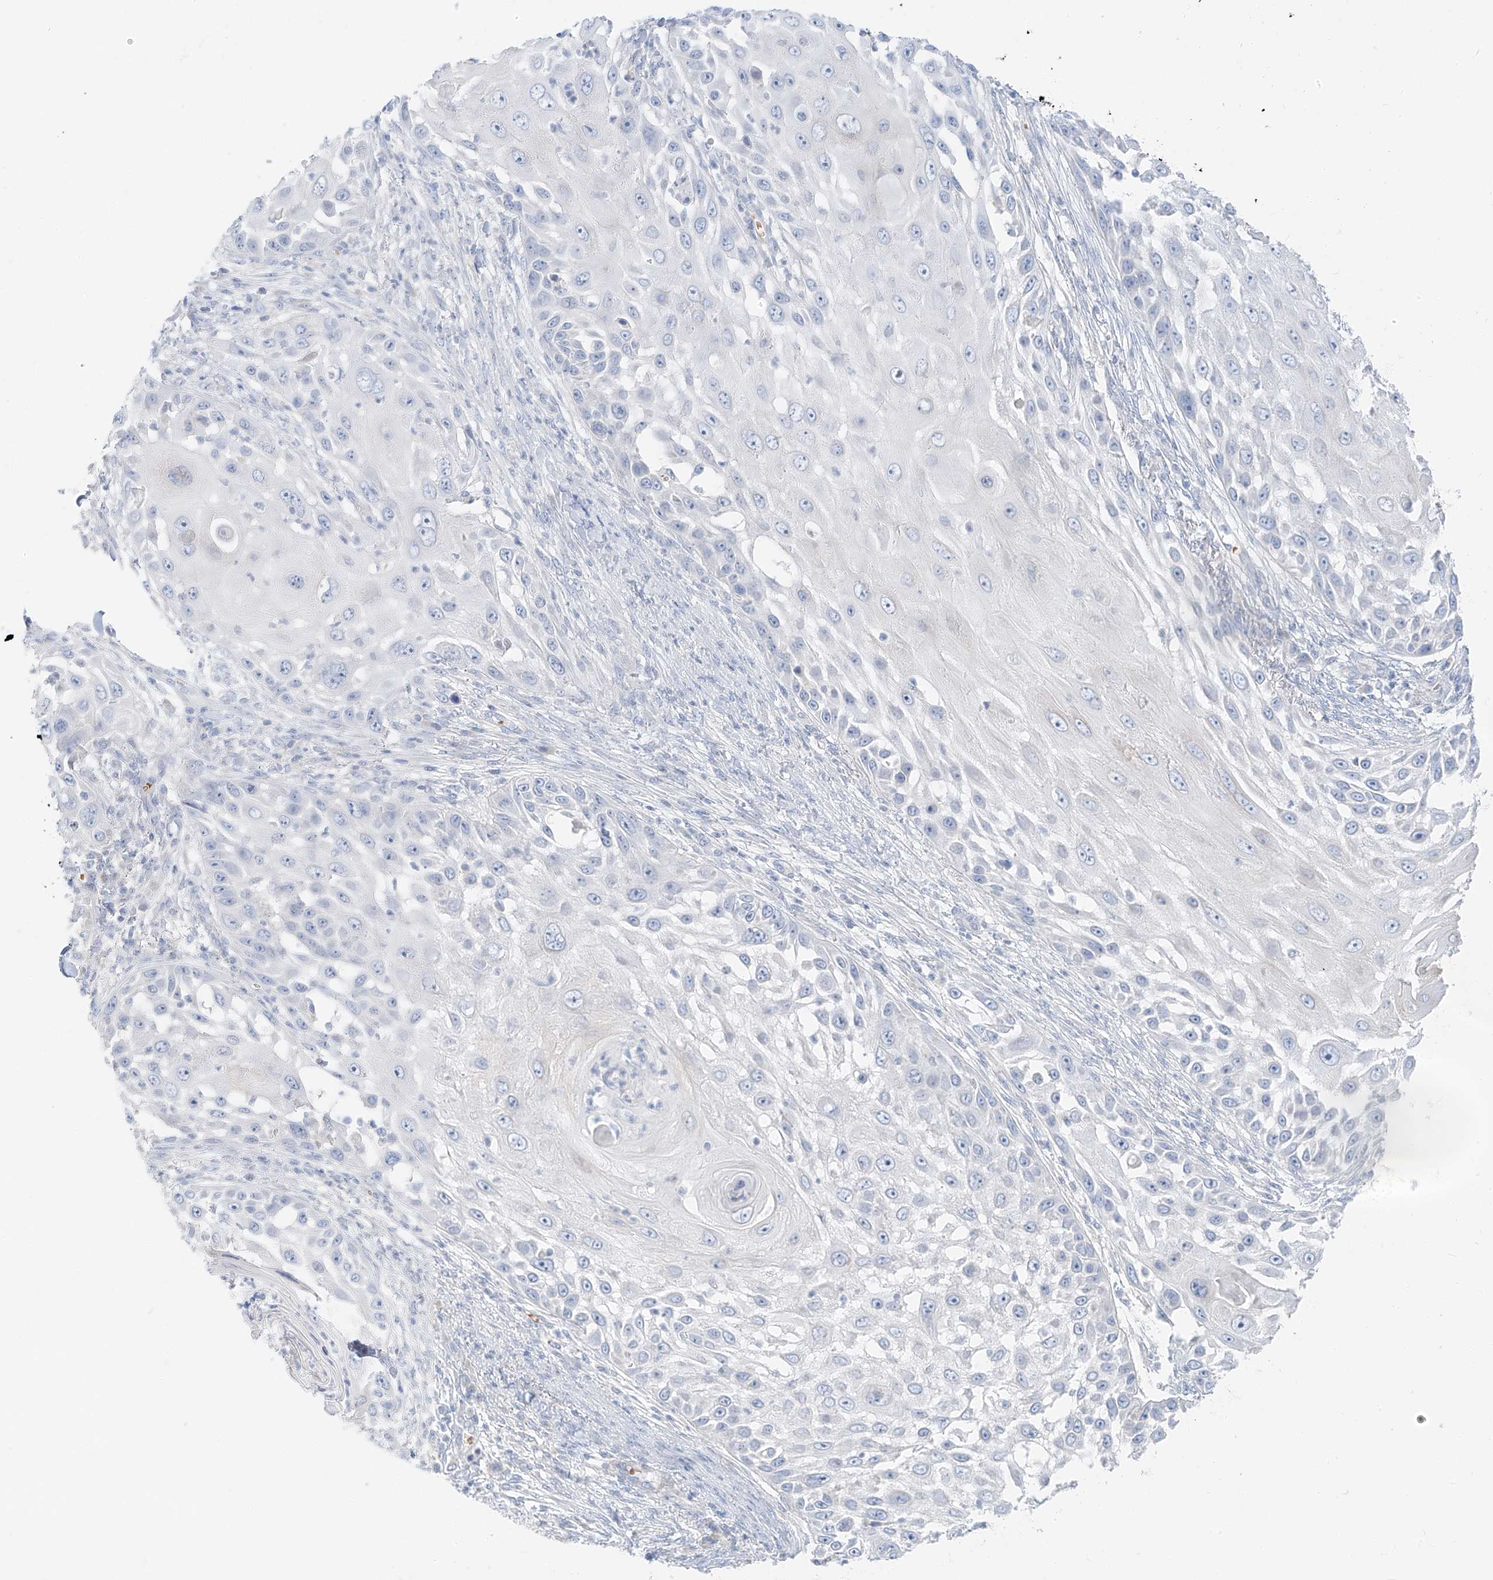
{"staining": {"intensity": "negative", "quantity": "none", "location": "none"}, "tissue": "skin cancer", "cell_type": "Tumor cells", "image_type": "cancer", "snomed": [{"axis": "morphology", "description": "Squamous cell carcinoma, NOS"}, {"axis": "topography", "description": "Skin"}], "caption": "Immunohistochemistry (IHC) image of skin squamous cell carcinoma stained for a protein (brown), which demonstrates no positivity in tumor cells. (DAB (3,3'-diaminobenzidine) immunohistochemistry (IHC) visualized using brightfield microscopy, high magnification).", "gene": "PGC", "patient": {"sex": "female", "age": 44}}